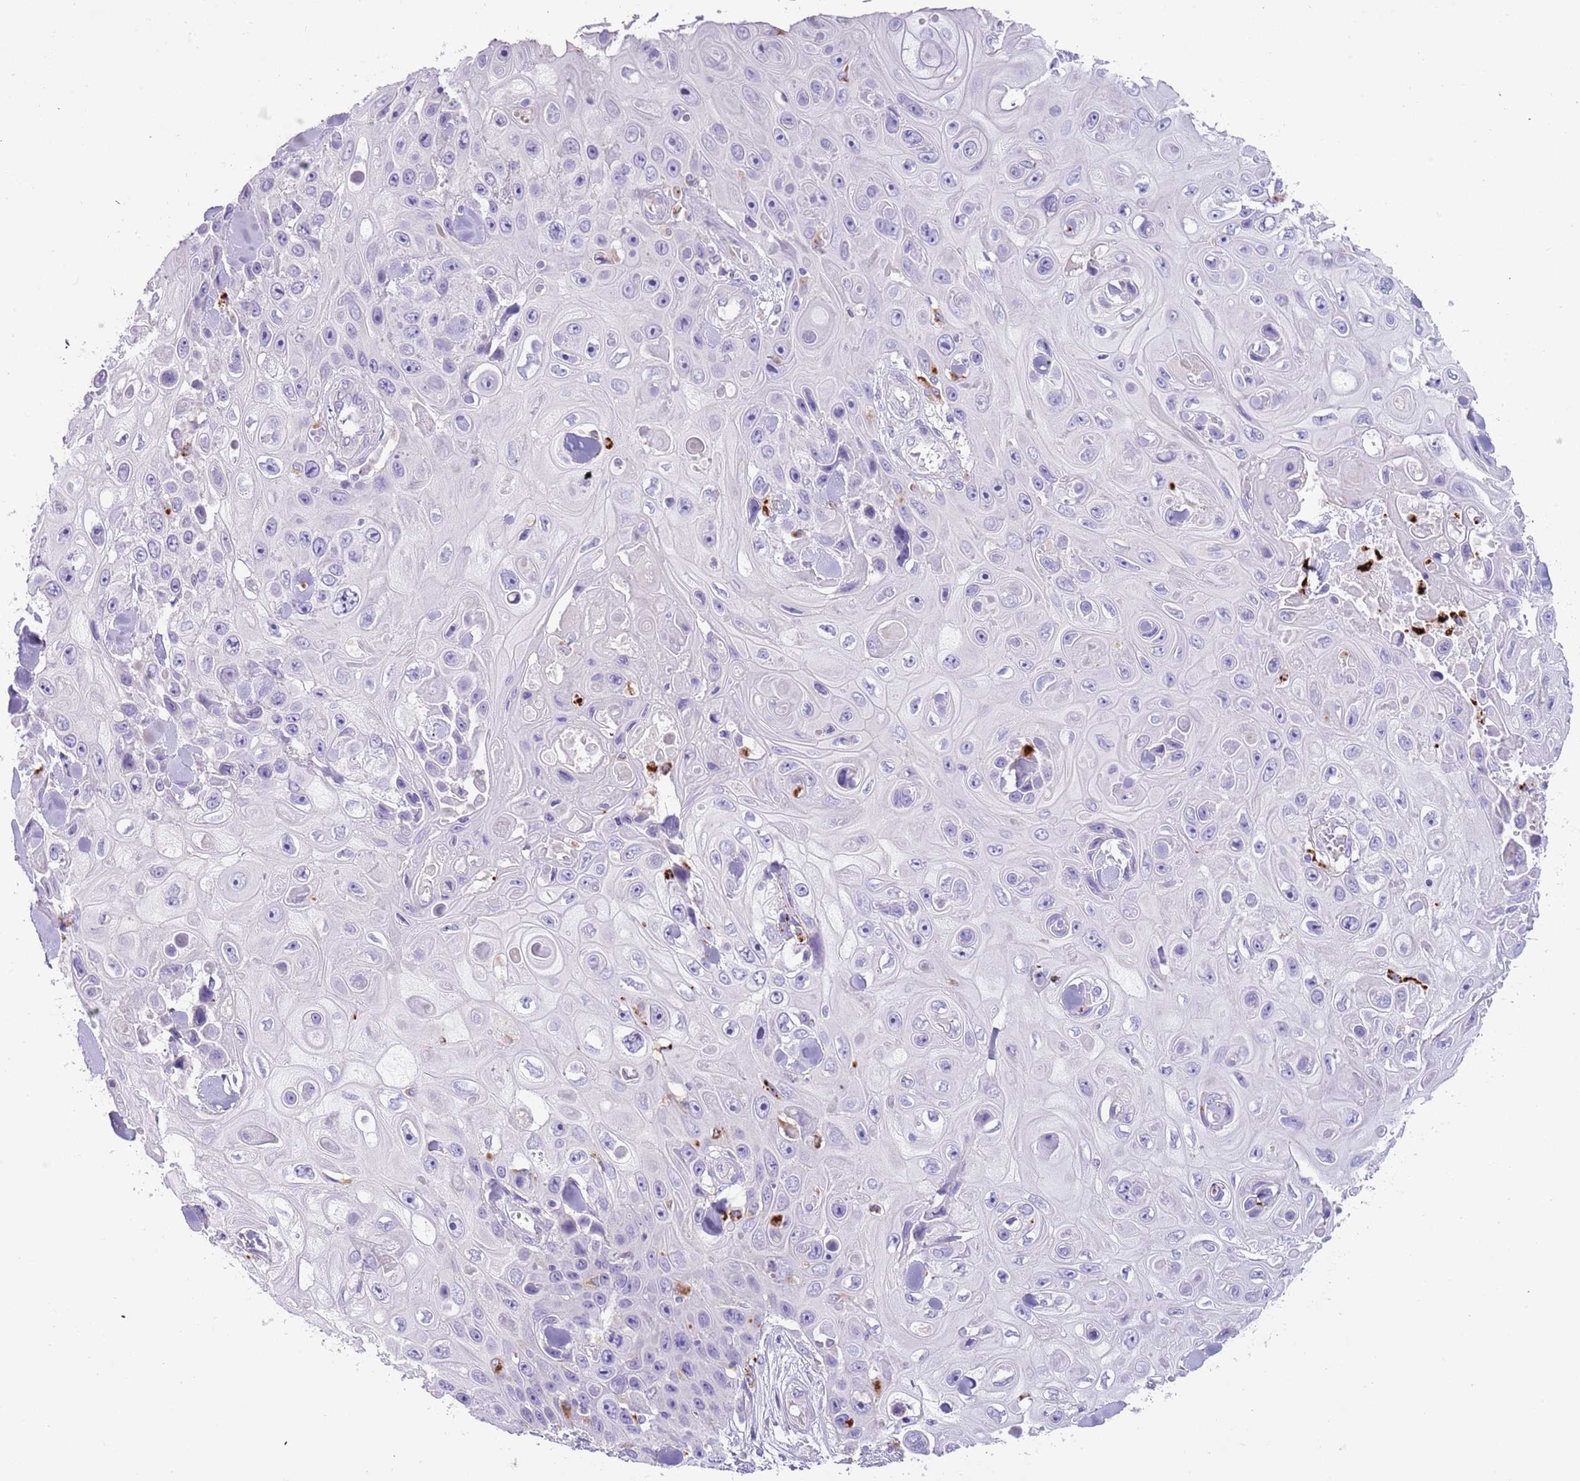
{"staining": {"intensity": "negative", "quantity": "none", "location": "none"}, "tissue": "skin cancer", "cell_type": "Tumor cells", "image_type": "cancer", "snomed": [{"axis": "morphology", "description": "Squamous cell carcinoma, NOS"}, {"axis": "topography", "description": "Skin"}], "caption": "A photomicrograph of human squamous cell carcinoma (skin) is negative for staining in tumor cells. (Brightfield microscopy of DAB immunohistochemistry at high magnification).", "gene": "LRRN3", "patient": {"sex": "male", "age": 82}}